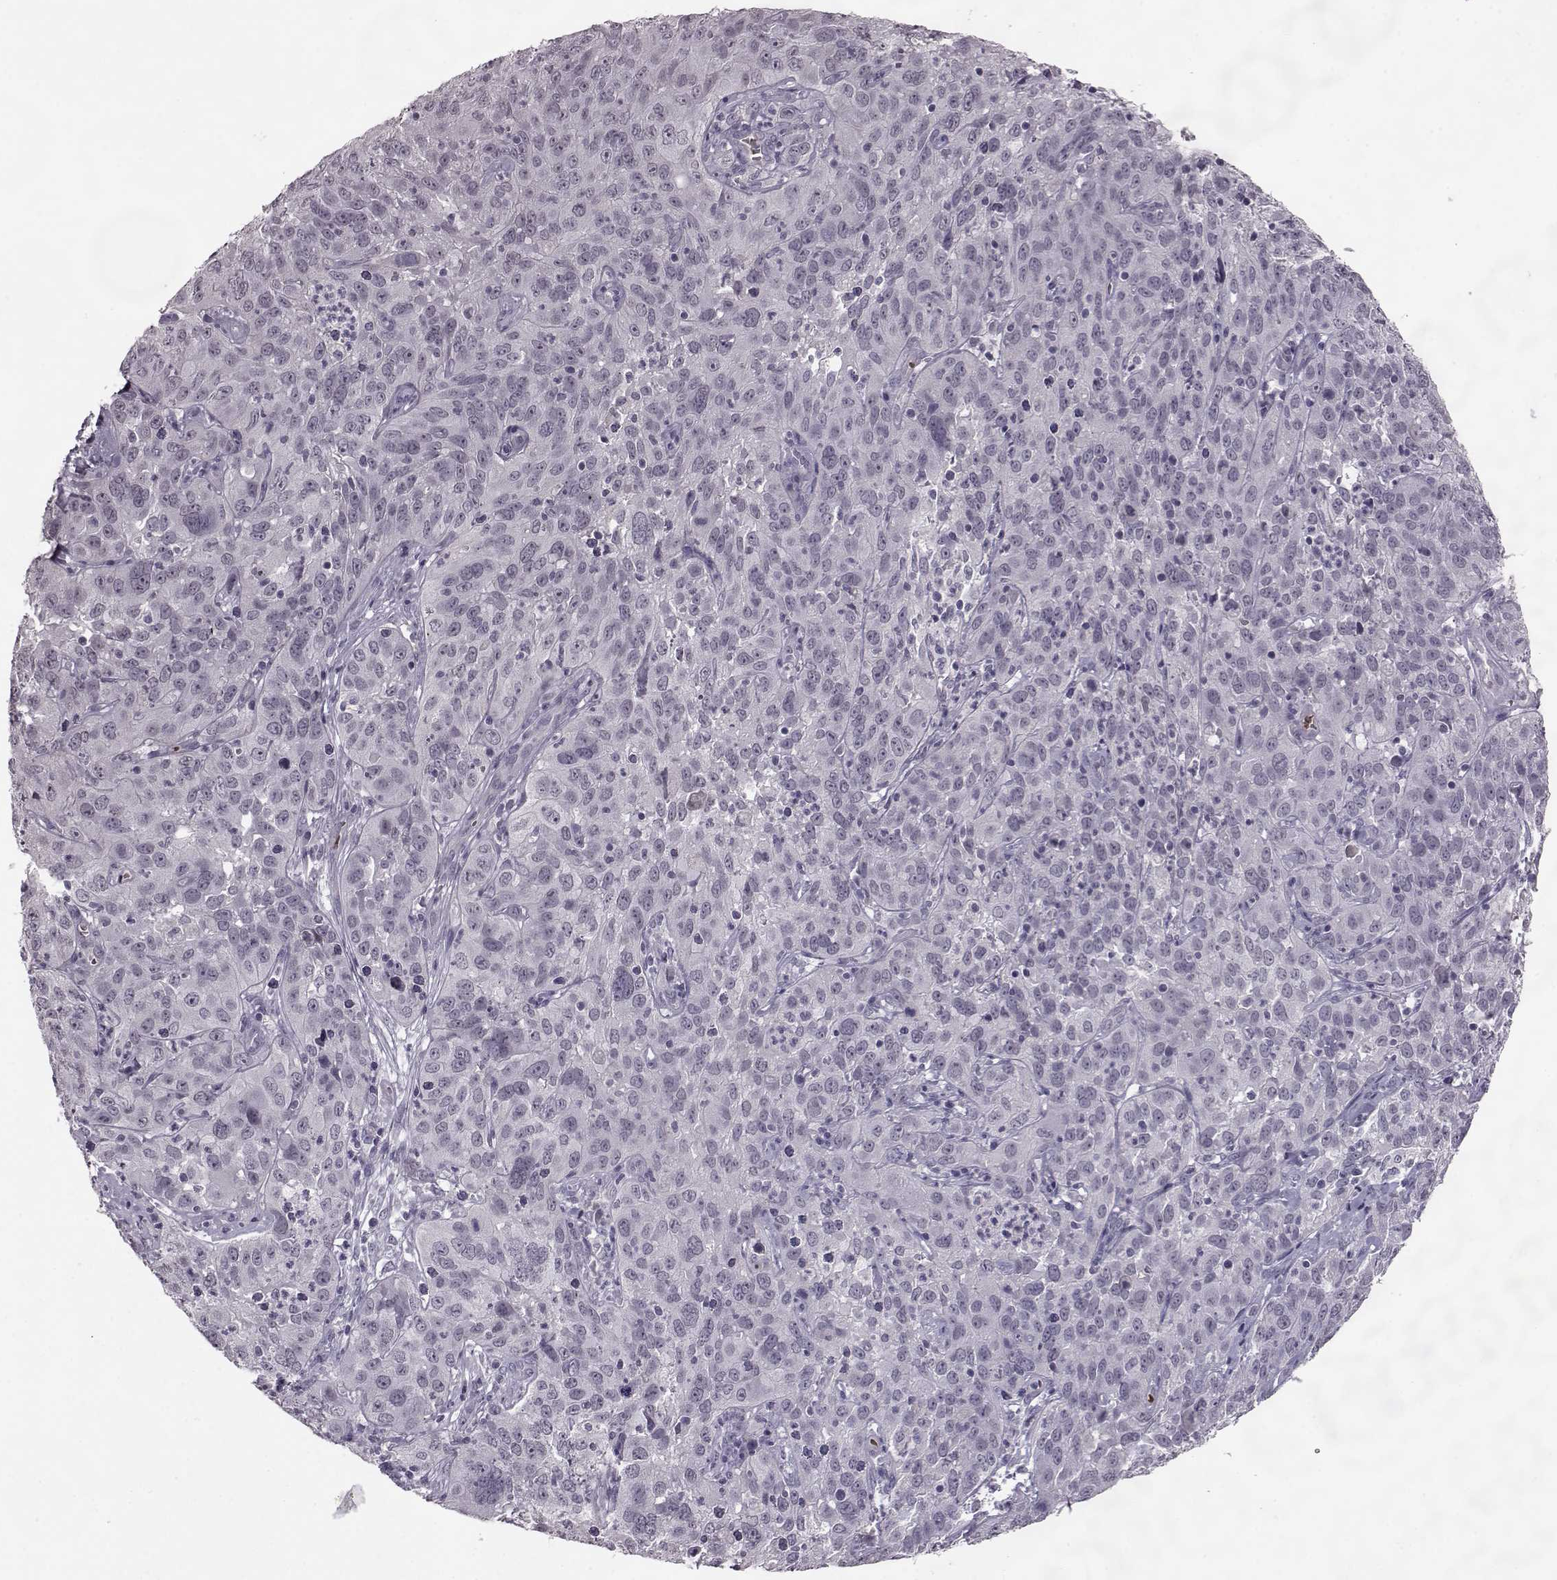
{"staining": {"intensity": "negative", "quantity": "none", "location": "none"}, "tissue": "cervical cancer", "cell_type": "Tumor cells", "image_type": "cancer", "snomed": [{"axis": "morphology", "description": "Squamous cell carcinoma, NOS"}, {"axis": "topography", "description": "Cervix"}], "caption": "This image is of cervical squamous cell carcinoma stained with immunohistochemistry to label a protein in brown with the nuclei are counter-stained blue. There is no expression in tumor cells.", "gene": "PROP1", "patient": {"sex": "female", "age": 32}}